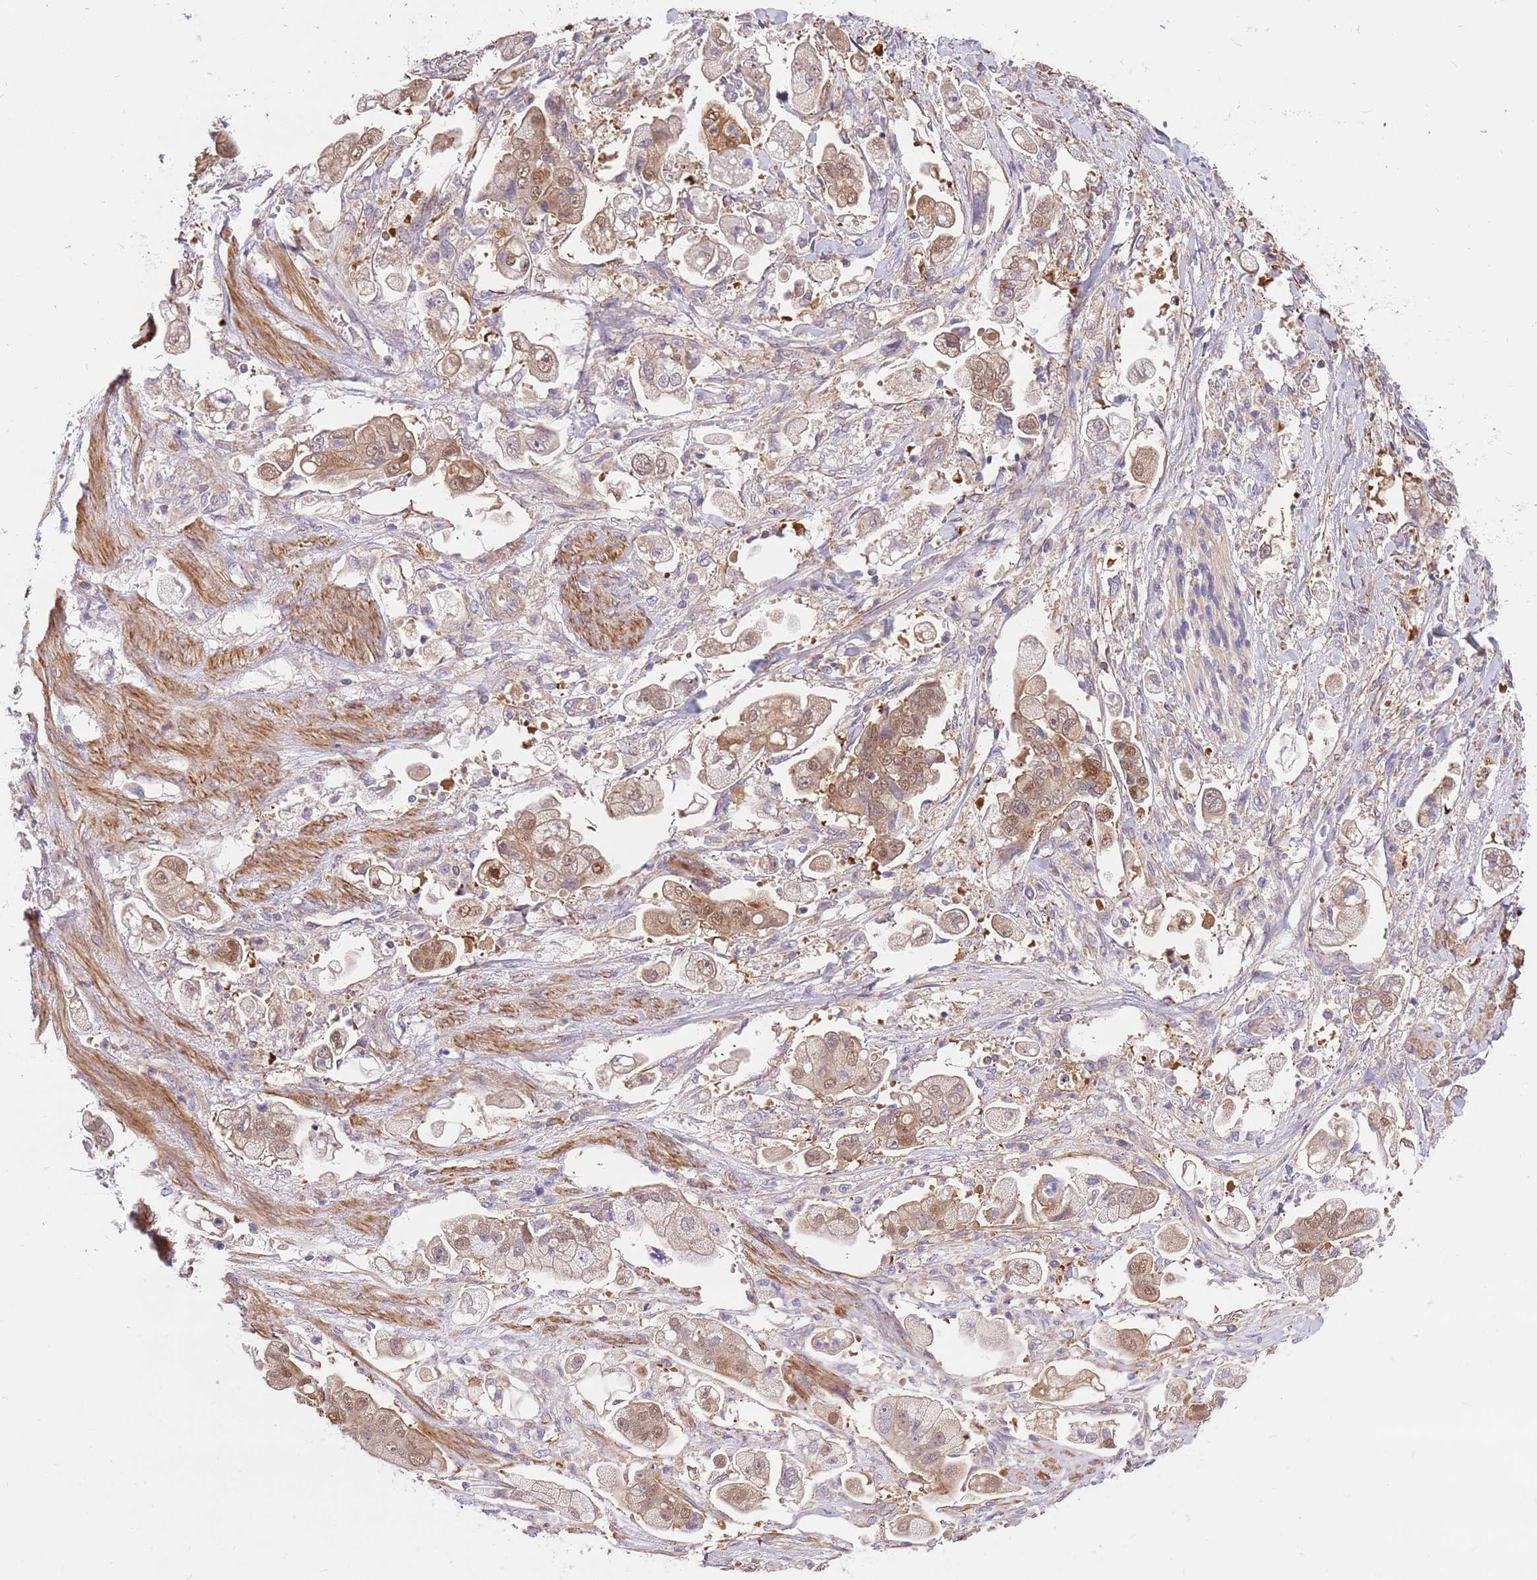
{"staining": {"intensity": "moderate", "quantity": ">75%", "location": "cytoplasmic/membranous,nuclear"}, "tissue": "stomach cancer", "cell_type": "Tumor cells", "image_type": "cancer", "snomed": [{"axis": "morphology", "description": "Adenocarcinoma, NOS"}, {"axis": "topography", "description": "Stomach"}], "caption": "Stomach cancer (adenocarcinoma) was stained to show a protein in brown. There is medium levels of moderate cytoplasmic/membranous and nuclear expression in about >75% of tumor cells.", "gene": "MVD", "patient": {"sex": "male", "age": 62}}